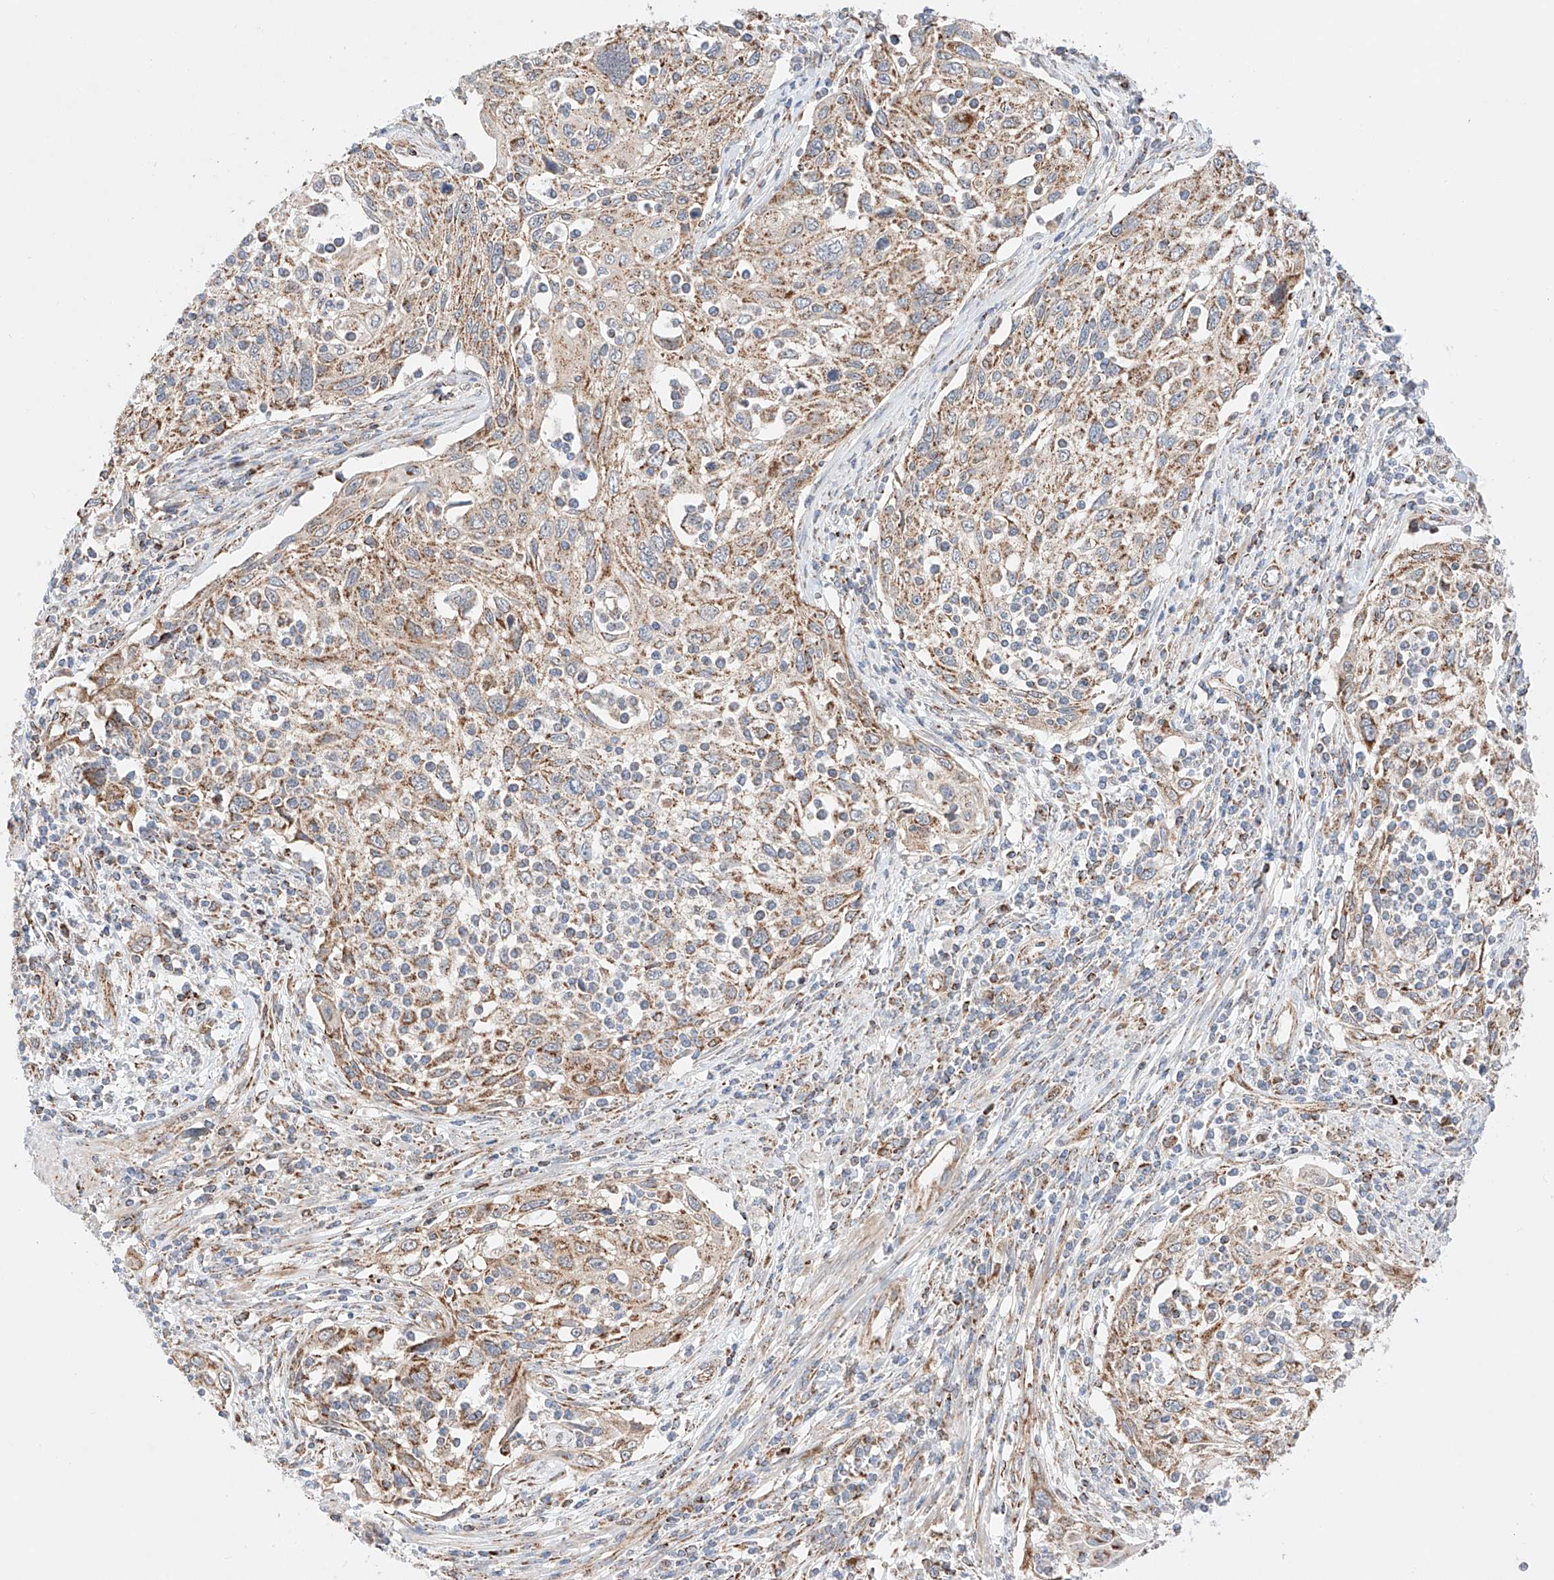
{"staining": {"intensity": "moderate", "quantity": ">75%", "location": "cytoplasmic/membranous"}, "tissue": "cervical cancer", "cell_type": "Tumor cells", "image_type": "cancer", "snomed": [{"axis": "morphology", "description": "Squamous cell carcinoma, NOS"}, {"axis": "topography", "description": "Cervix"}], "caption": "IHC of squamous cell carcinoma (cervical) demonstrates medium levels of moderate cytoplasmic/membranous positivity in approximately >75% of tumor cells.", "gene": "KTI12", "patient": {"sex": "female", "age": 70}}